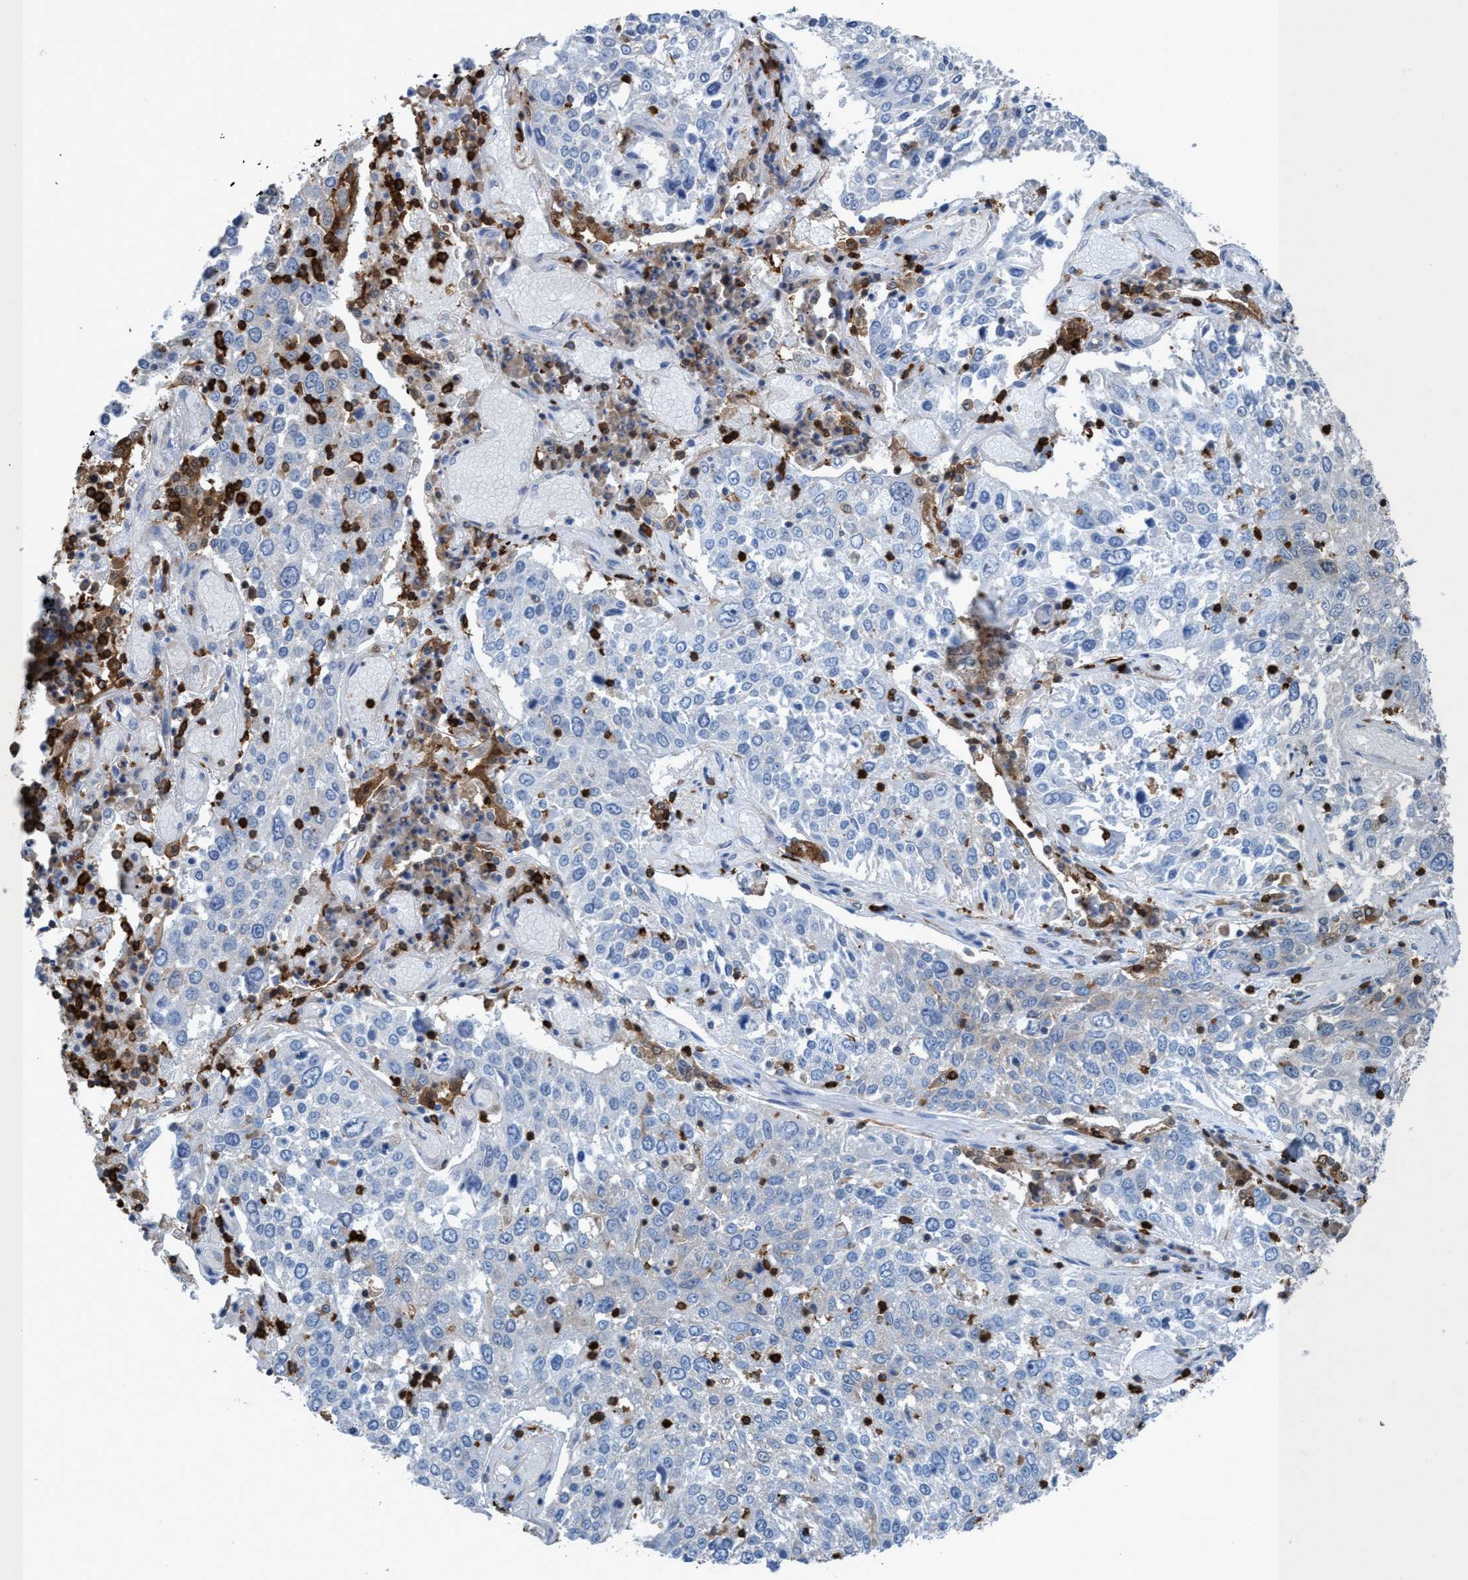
{"staining": {"intensity": "negative", "quantity": "none", "location": "none"}, "tissue": "lung cancer", "cell_type": "Tumor cells", "image_type": "cancer", "snomed": [{"axis": "morphology", "description": "Squamous cell carcinoma, NOS"}, {"axis": "topography", "description": "Lung"}], "caption": "Photomicrograph shows no significant protein positivity in tumor cells of lung cancer.", "gene": "EZR", "patient": {"sex": "male", "age": 65}}